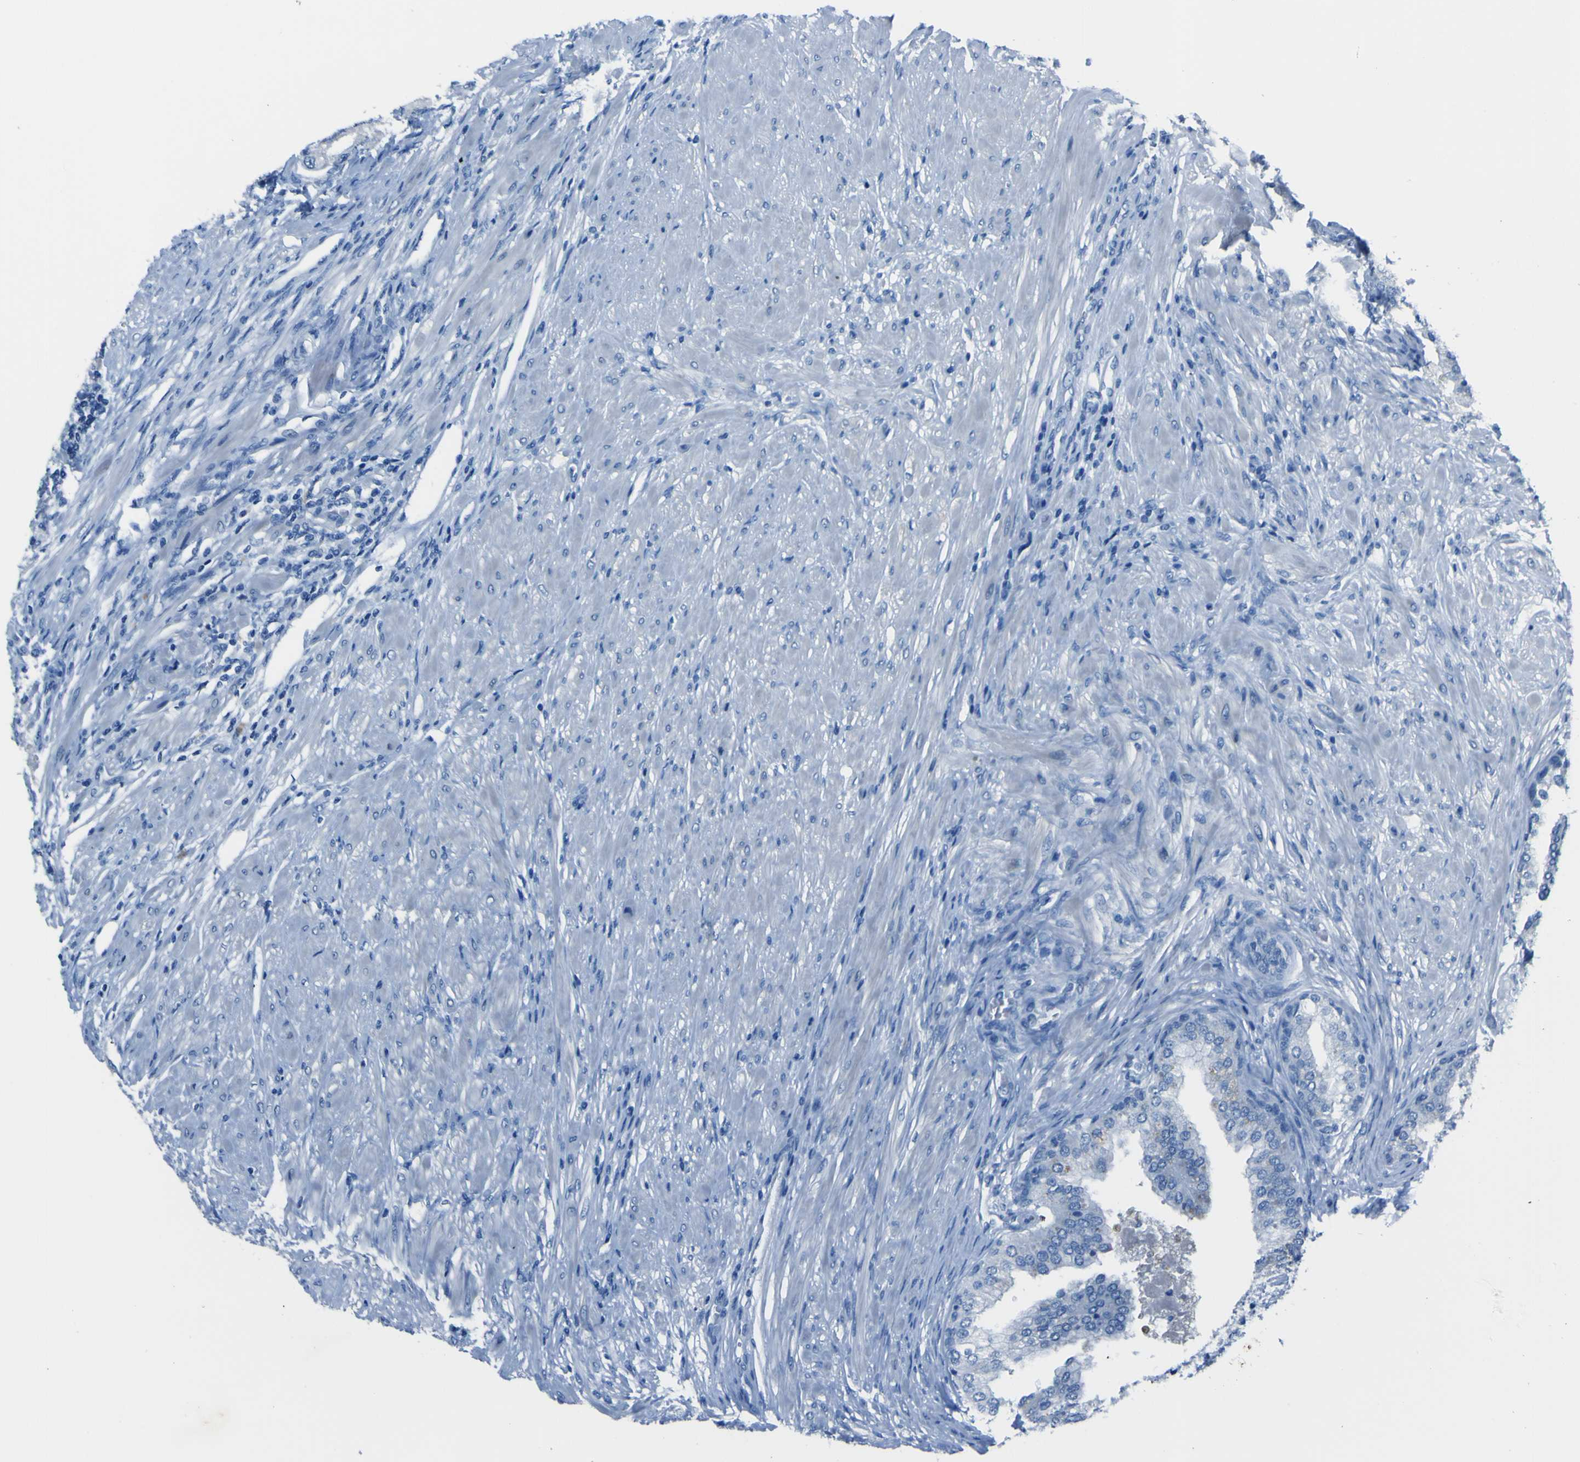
{"staining": {"intensity": "negative", "quantity": "none", "location": "none"}, "tissue": "prostate cancer", "cell_type": "Tumor cells", "image_type": "cancer", "snomed": [{"axis": "morphology", "description": "Adenocarcinoma, High grade"}, {"axis": "topography", "description": "Prostate"}], "caption": "Immunohistochemistry photomicrograph of human prostate cancer (high-grade adenocarcinoma) stained for a protein (brown), which exhibits no staining in tumor cells.", "gene": "PHKG1", "patient": {"sex": "male", "age": 59}}